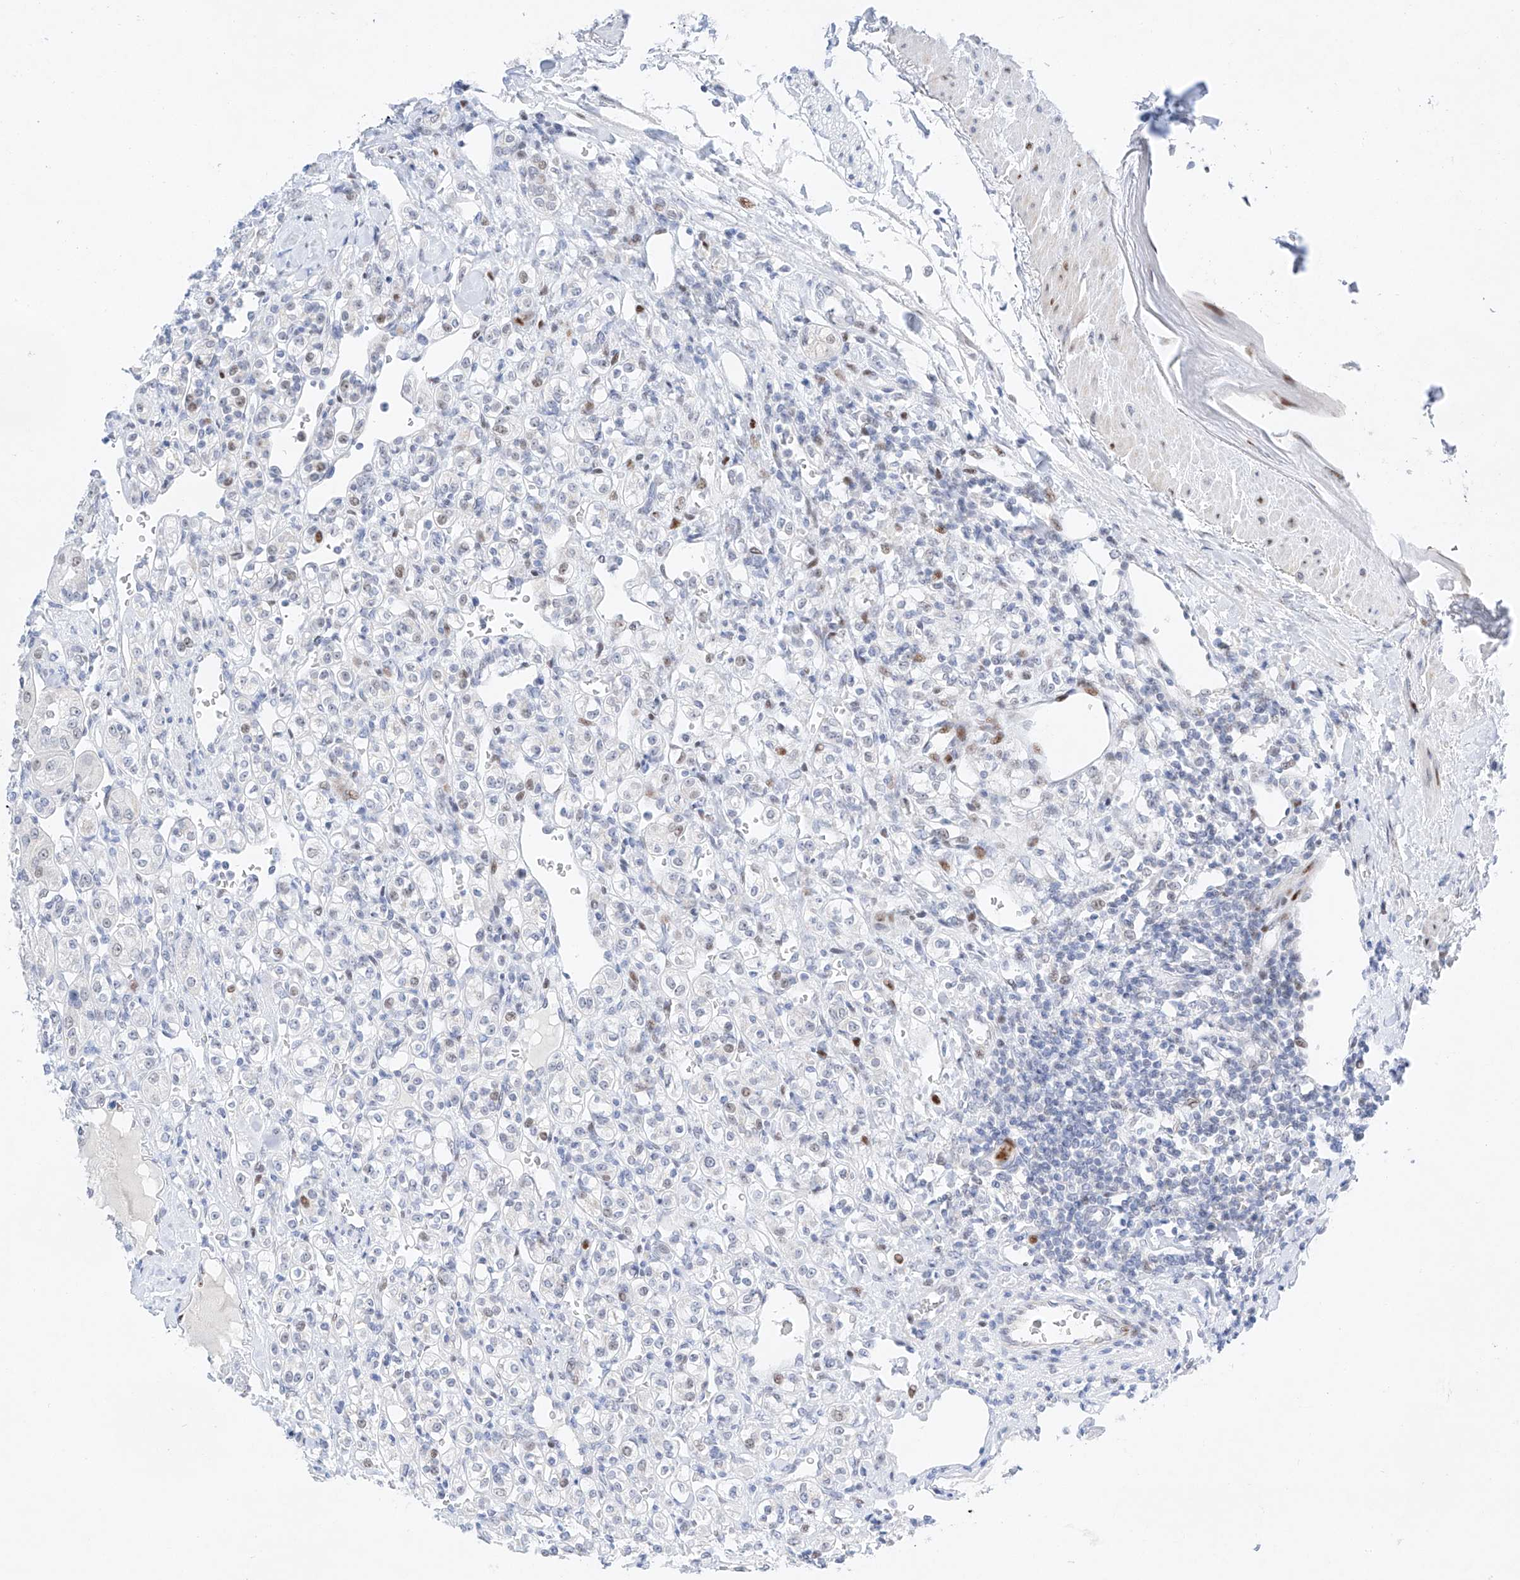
{"staining": {"intensity": "negative", "quantity": "none", "location": "none"}, "tissue": "renal cancer", "cell_type": "Tumor cells", "image_type": "cancer", "snomed": [{"axis": "morphology", "description": "Adenocarcinoma, NOS"}, {"axis": "topography", "description": "Kidney"}], "caption": "DAB immunohistochemical staining of human renal cancer reveals no significant staining in tumor cells.", "gene": "NT5C3B", "patient": {"sex": "male", "age": 77}}